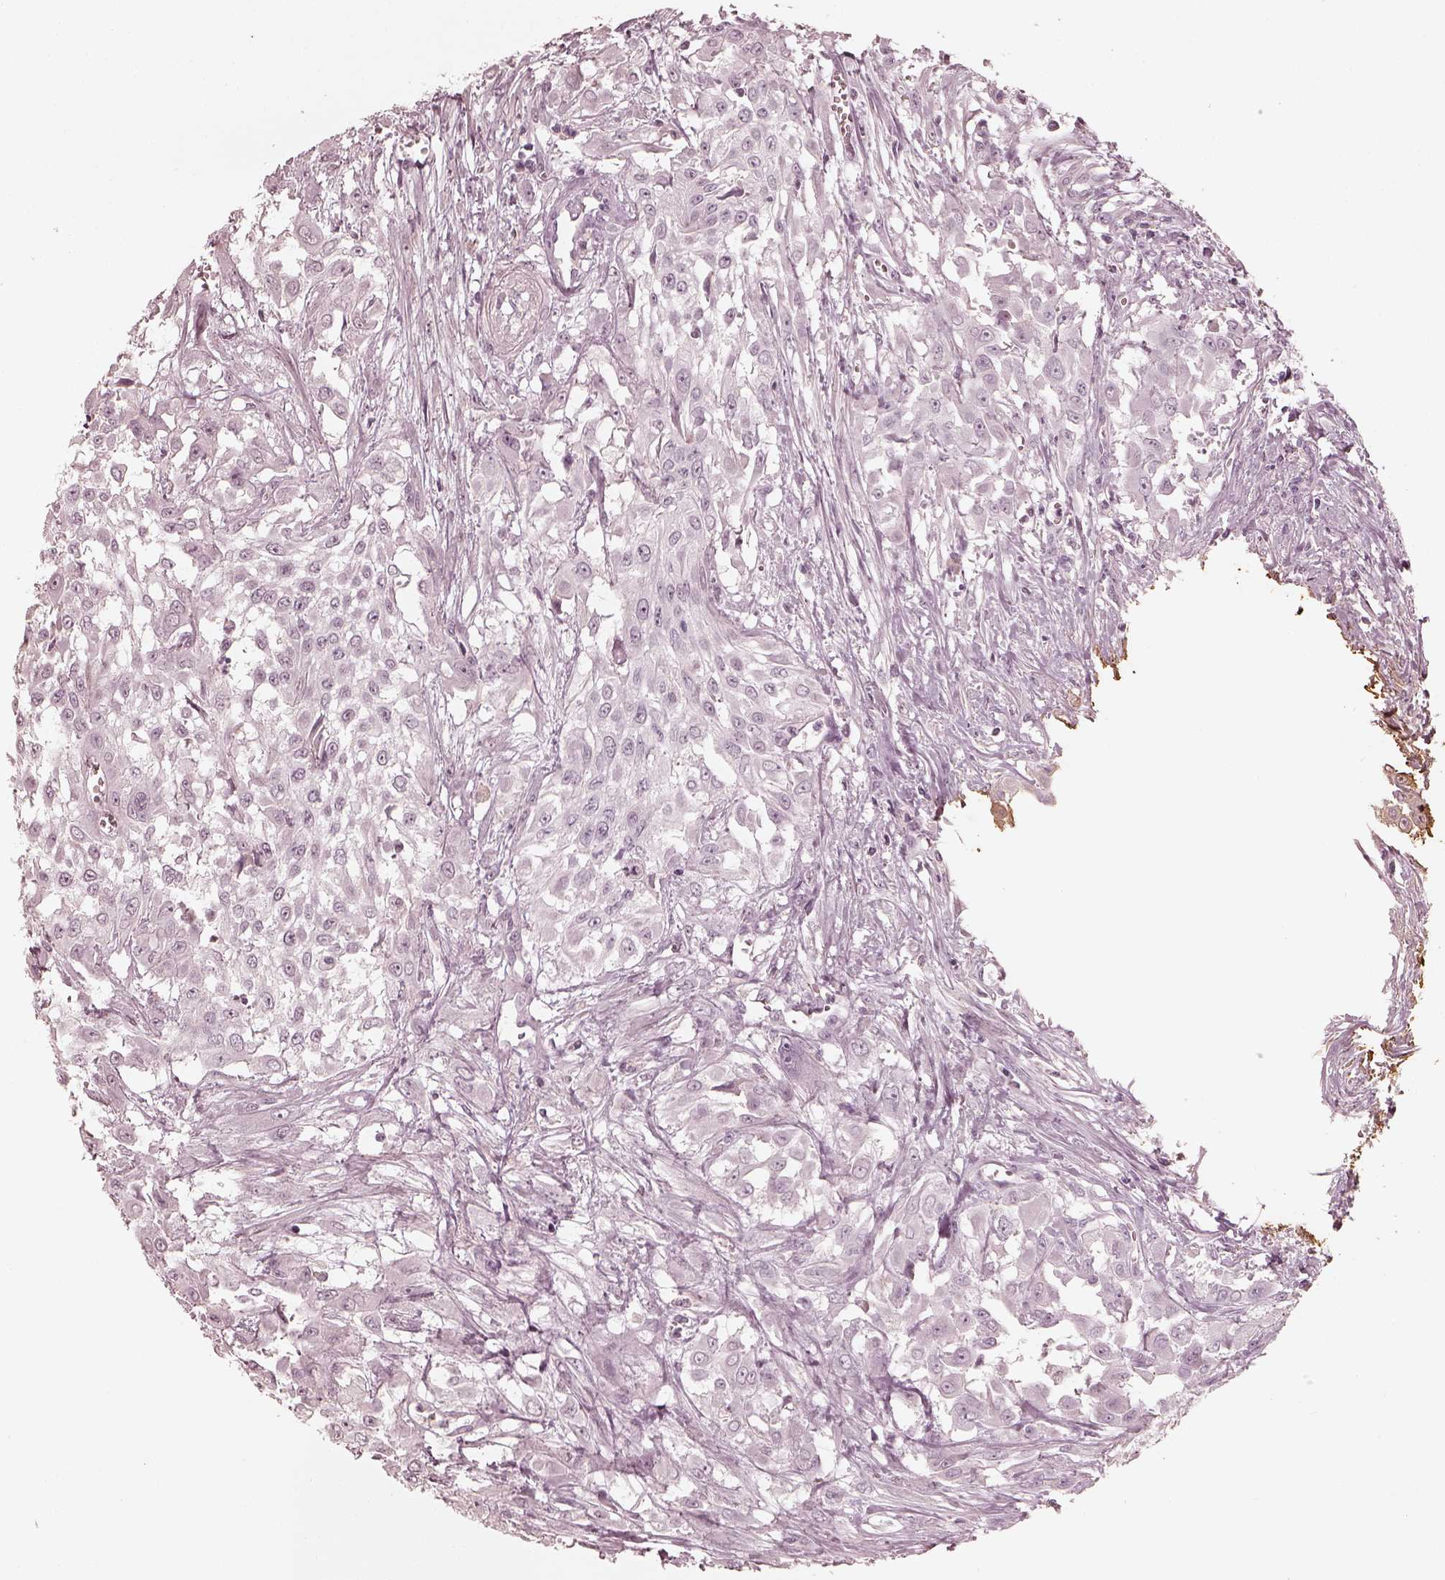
{"staining": {"intensity": "negative", "quantity": "none", "location": "none"}, "tissue": "urothelial cancer", "cell_type": "Tumor cells", "image_type": "cancer", "snomed": [{"axis": "morphology", "description": "Urothelial carcinoma, High grade"}, {"axis": "topography", "description": "Urinary bladder"}], "caption": "Immunohistochemical staining of human high-grade urothelial carcinoma displays no significant positivity in tumor cells.", "gene": "ADRB3", "patient": {"sex": "male", "age": 57}}